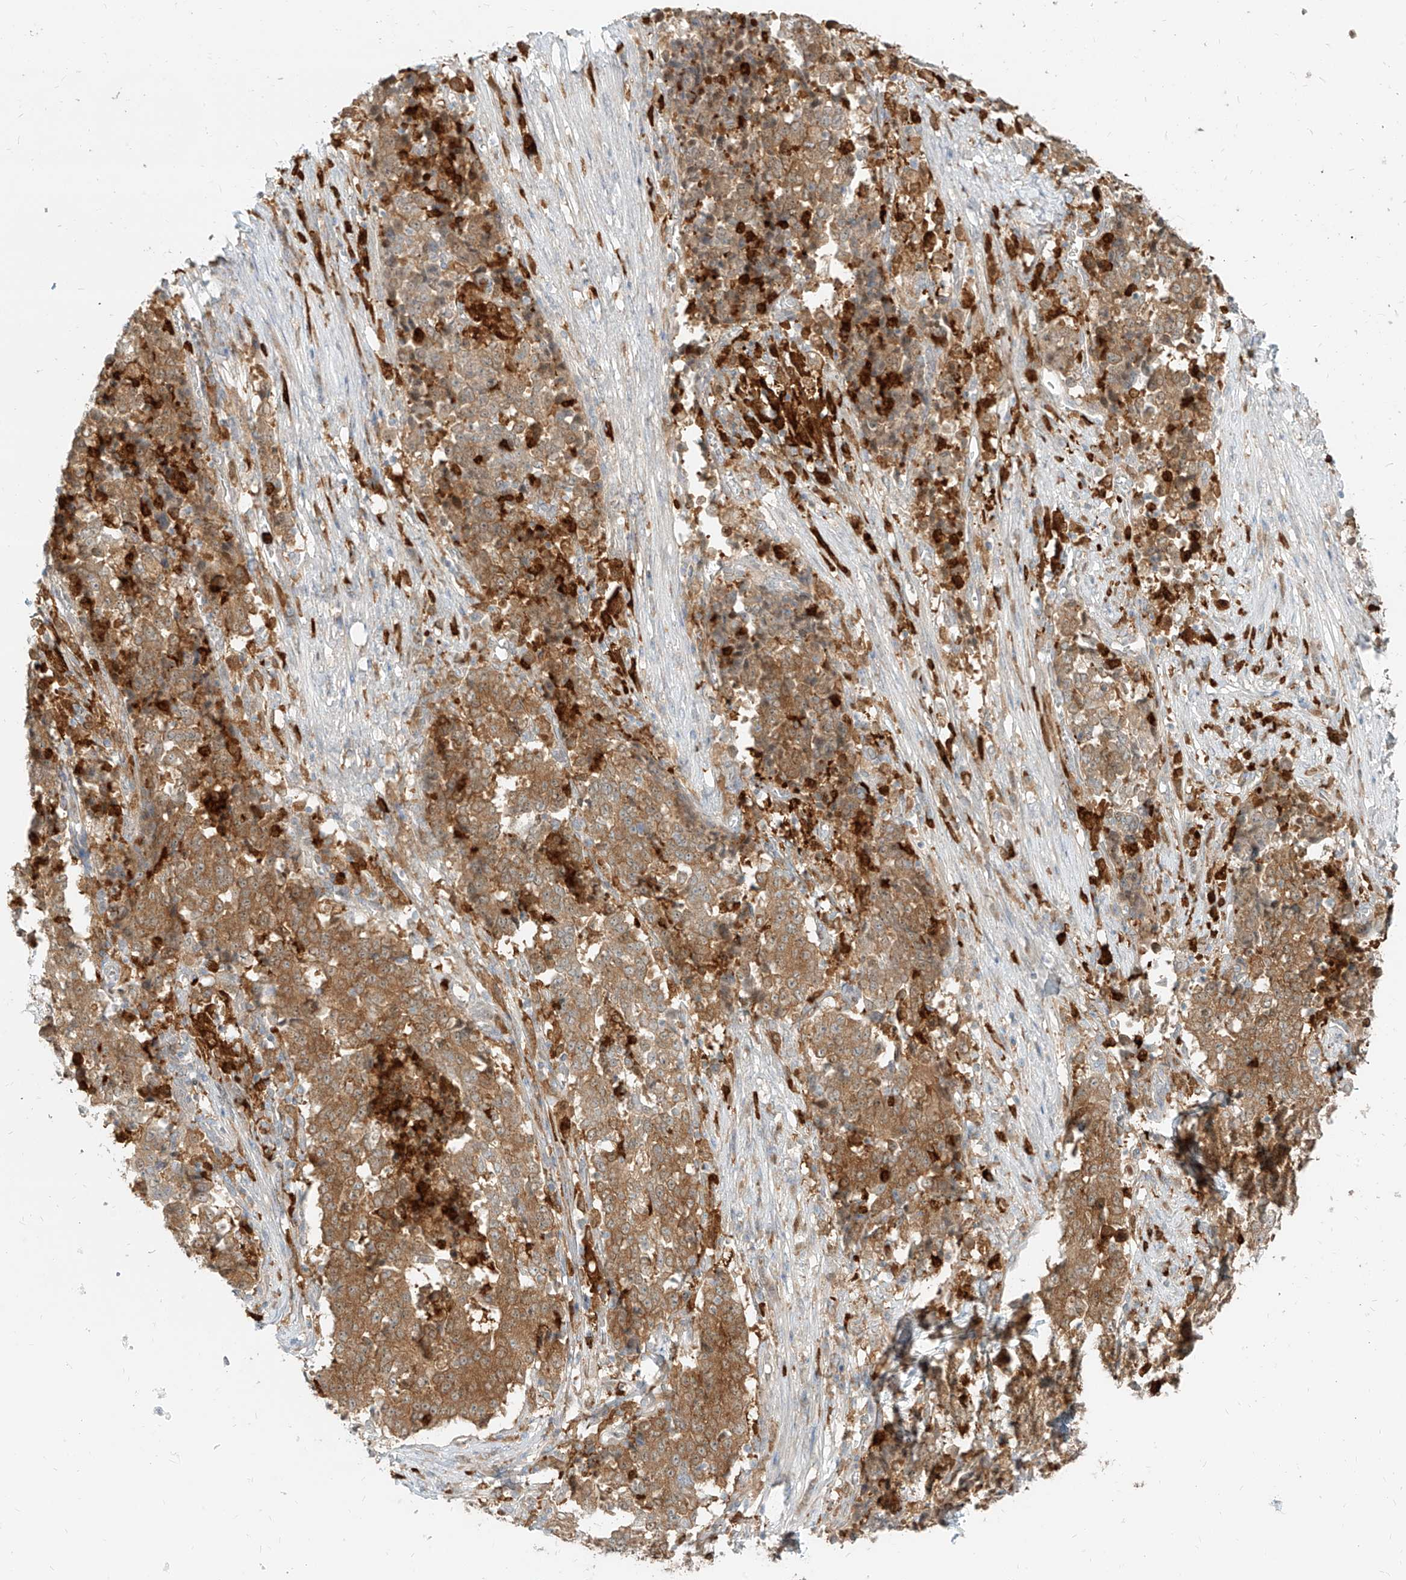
{"staining": {"intensity": "moderate", "quantity": ">75%", "location": "cytoplasmic/membranous"}, "tissue": "stomach cancer", "cell_type": "Tumor cells", "image_type": "cancer", "snomed": [{"axis": "morphology", "description": "Adenocarcinoma, NOS"}, {"axis": "topography", "description": "Stomach"}], "caption": "Stomach adenocarcinoma stained for a protein (brown) exhibits moderate cytoplasmic/membranous positive expression in about >75% of tumor cells.", "gene": "PGD", "patient": {"sex": "male", "age": 59}}